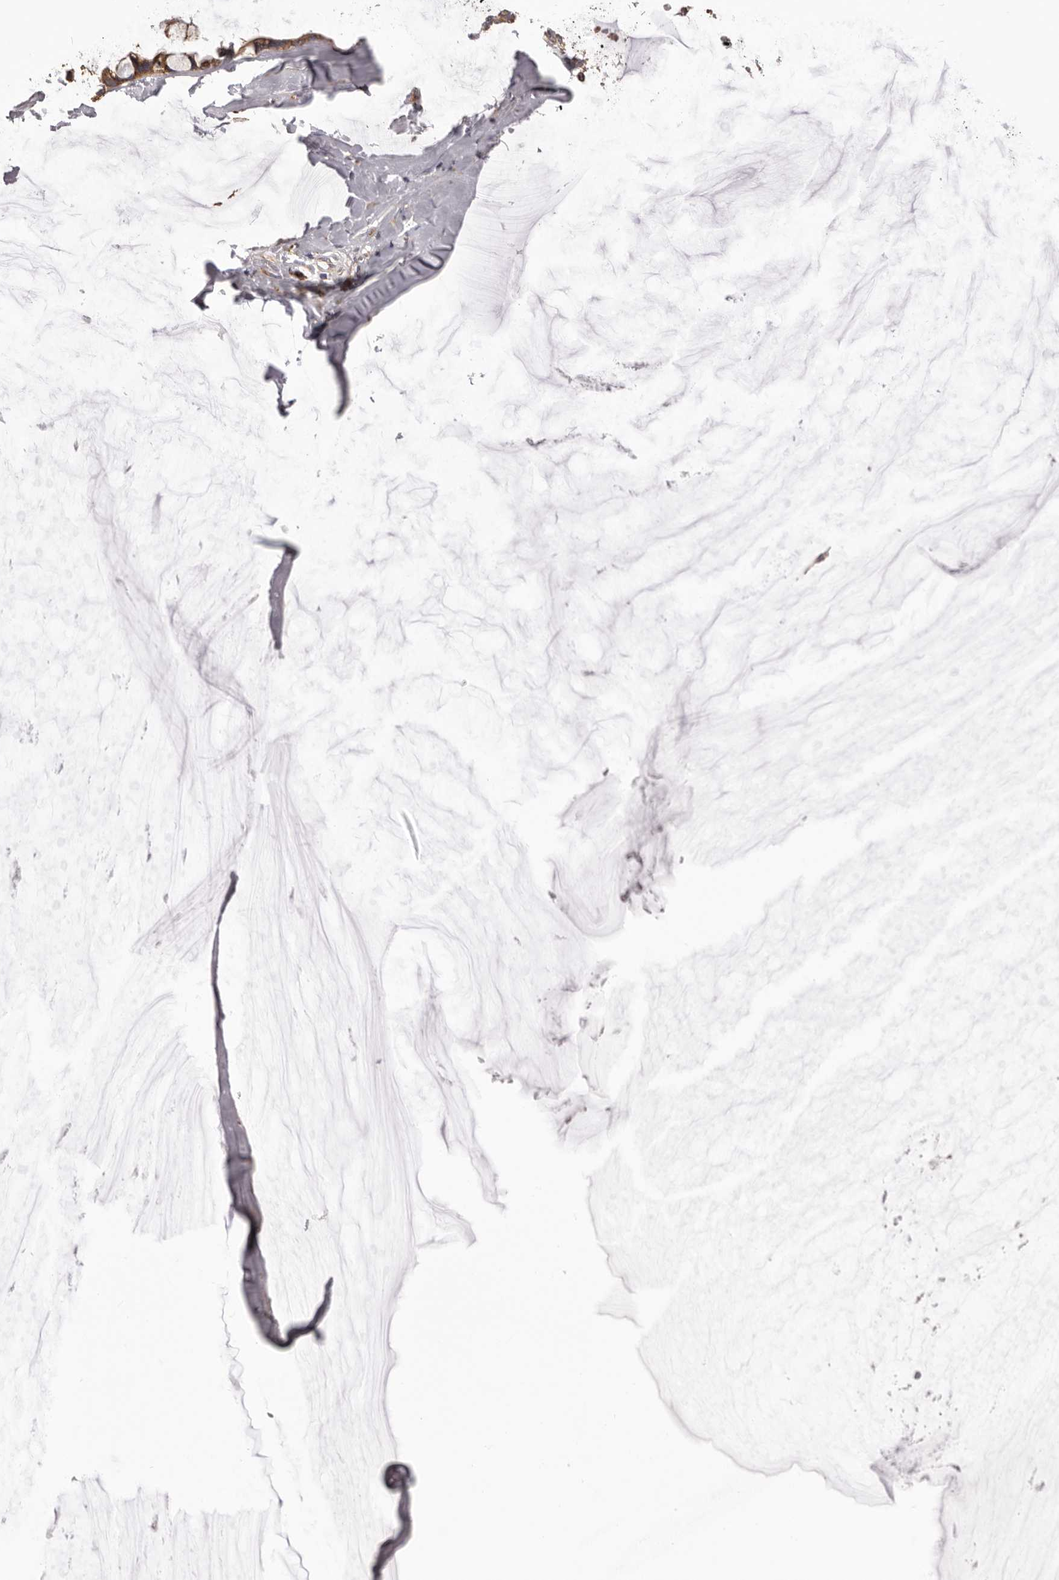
{"staining": {"intensity": "moderate", "quantity": ">75%", "location": "cytoplasmic/membranous"}, "tissue": "ovarian cancer", "cell_type": "Tumor cells", "image_type": "cancer", "snomed": [{"axis": "morphology", "description": "Cystadenocarcinoma, mucinous, NOS"}, {"axis": "topography", "description": "Ovary"}], "caption": "IHC photomicrograph of neoplastic tissue: ovarian cancer stained using immunohistochemistry (IHC) shows medium levels of moderate protein expression localized specifically in the cytoplasmic/membranous of tumor cells, appearing as a cytoplasmic/membranous brown color.", "gene": "QRSL1", "patient": {"sex": "female", "age": 39}}